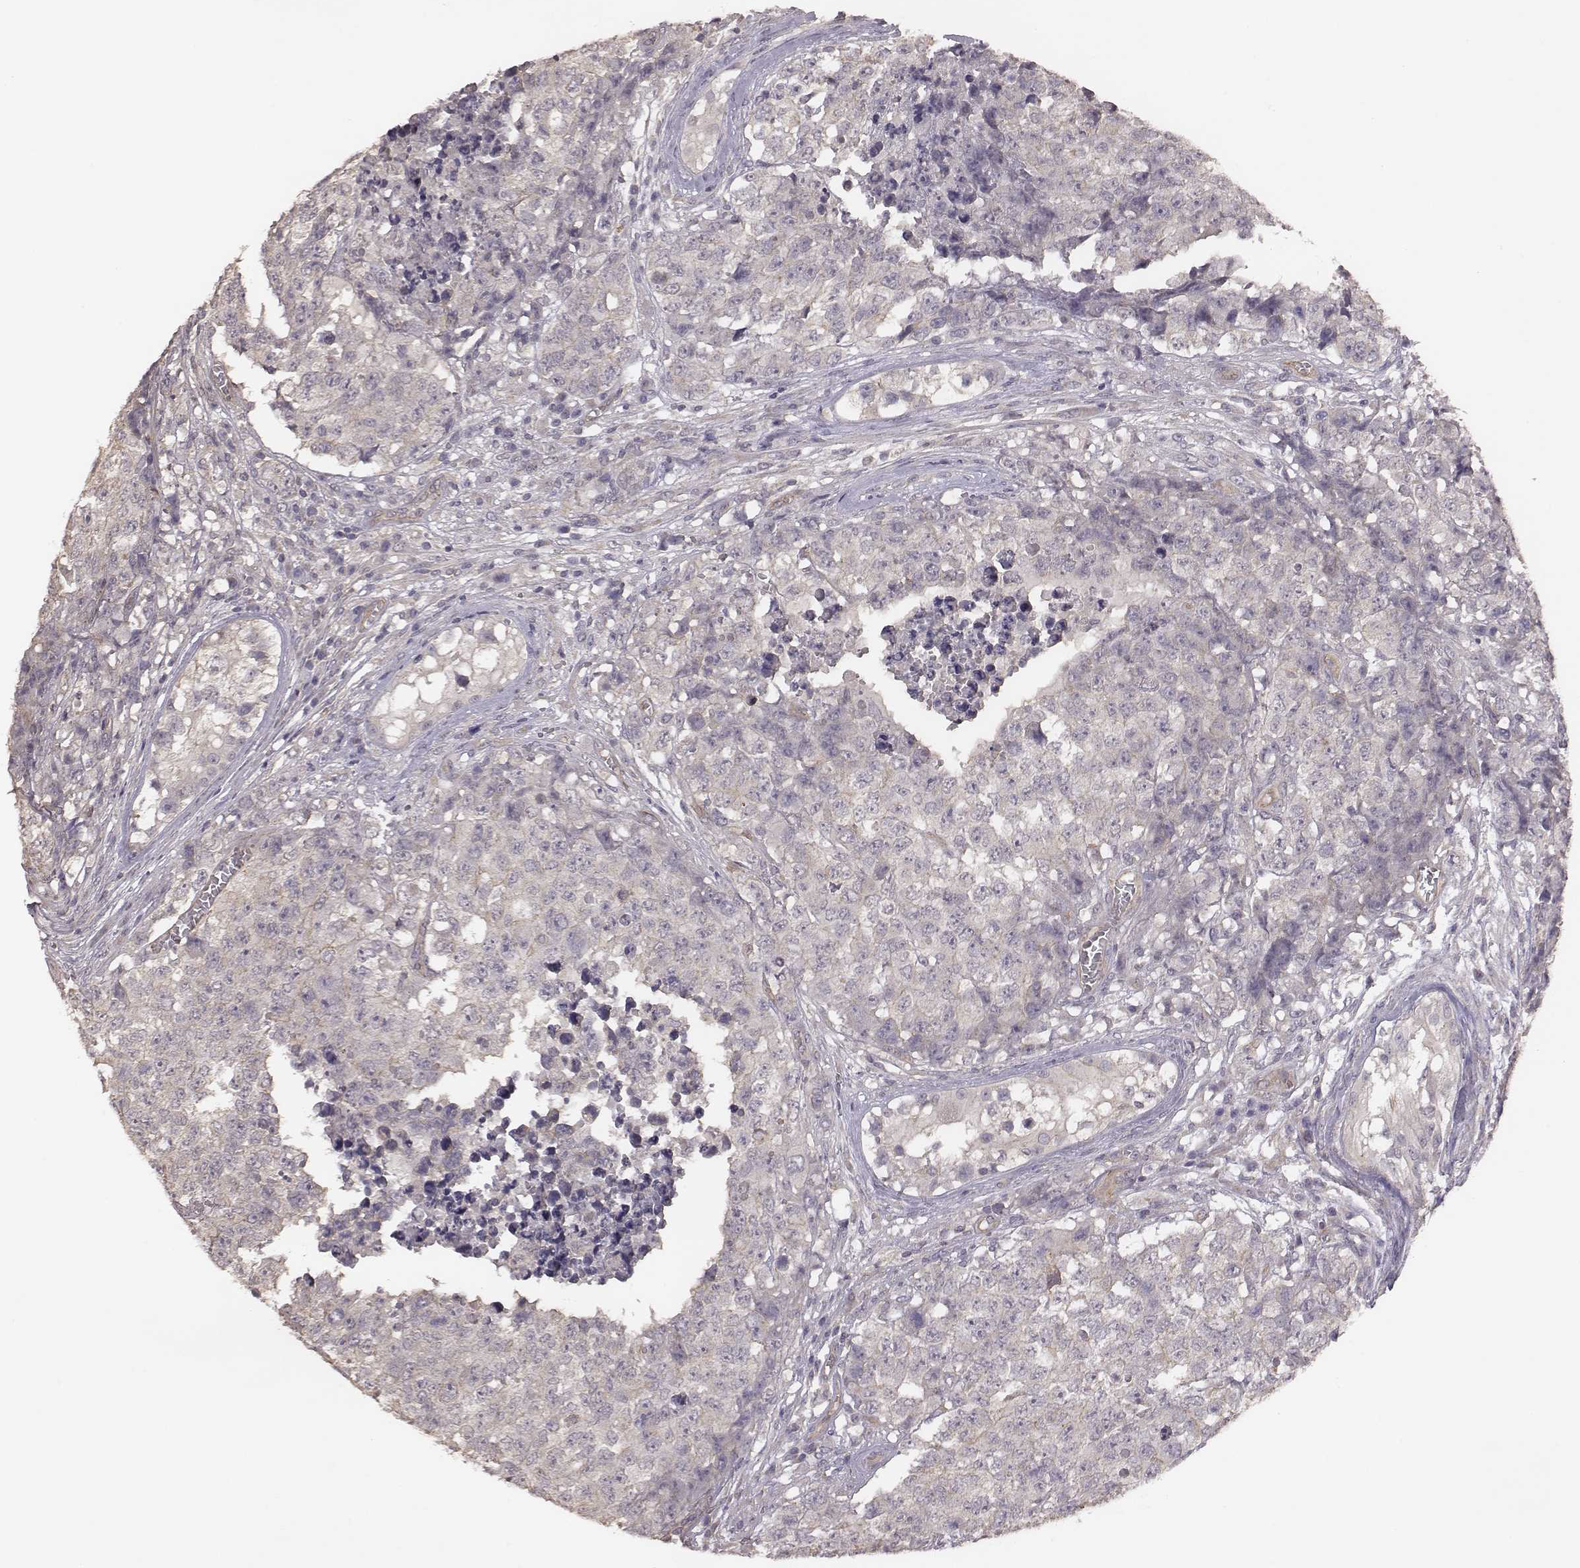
{"staining": {"intensity": "negative", "quantity": "none", "location": "none"}, "tissue": "testis cancer", "cell_type": "Tumor cells", "image_type": "cancer", "snomed": [{"axis": "morphology", "description": "Carcinoma, Embryonal, NOS"}, {"axis": "topography", "description": "Testis"}], "caption": "IHC micrograph of neoplastic tissue: embryonal carcinoma (testis) stained with DAB (3,3'-diaminobenzidine) exhibits no significant protein positivity in tumor cells.", "gene": "SCARF1", "patient": {"sex": "male", "age": 23}}